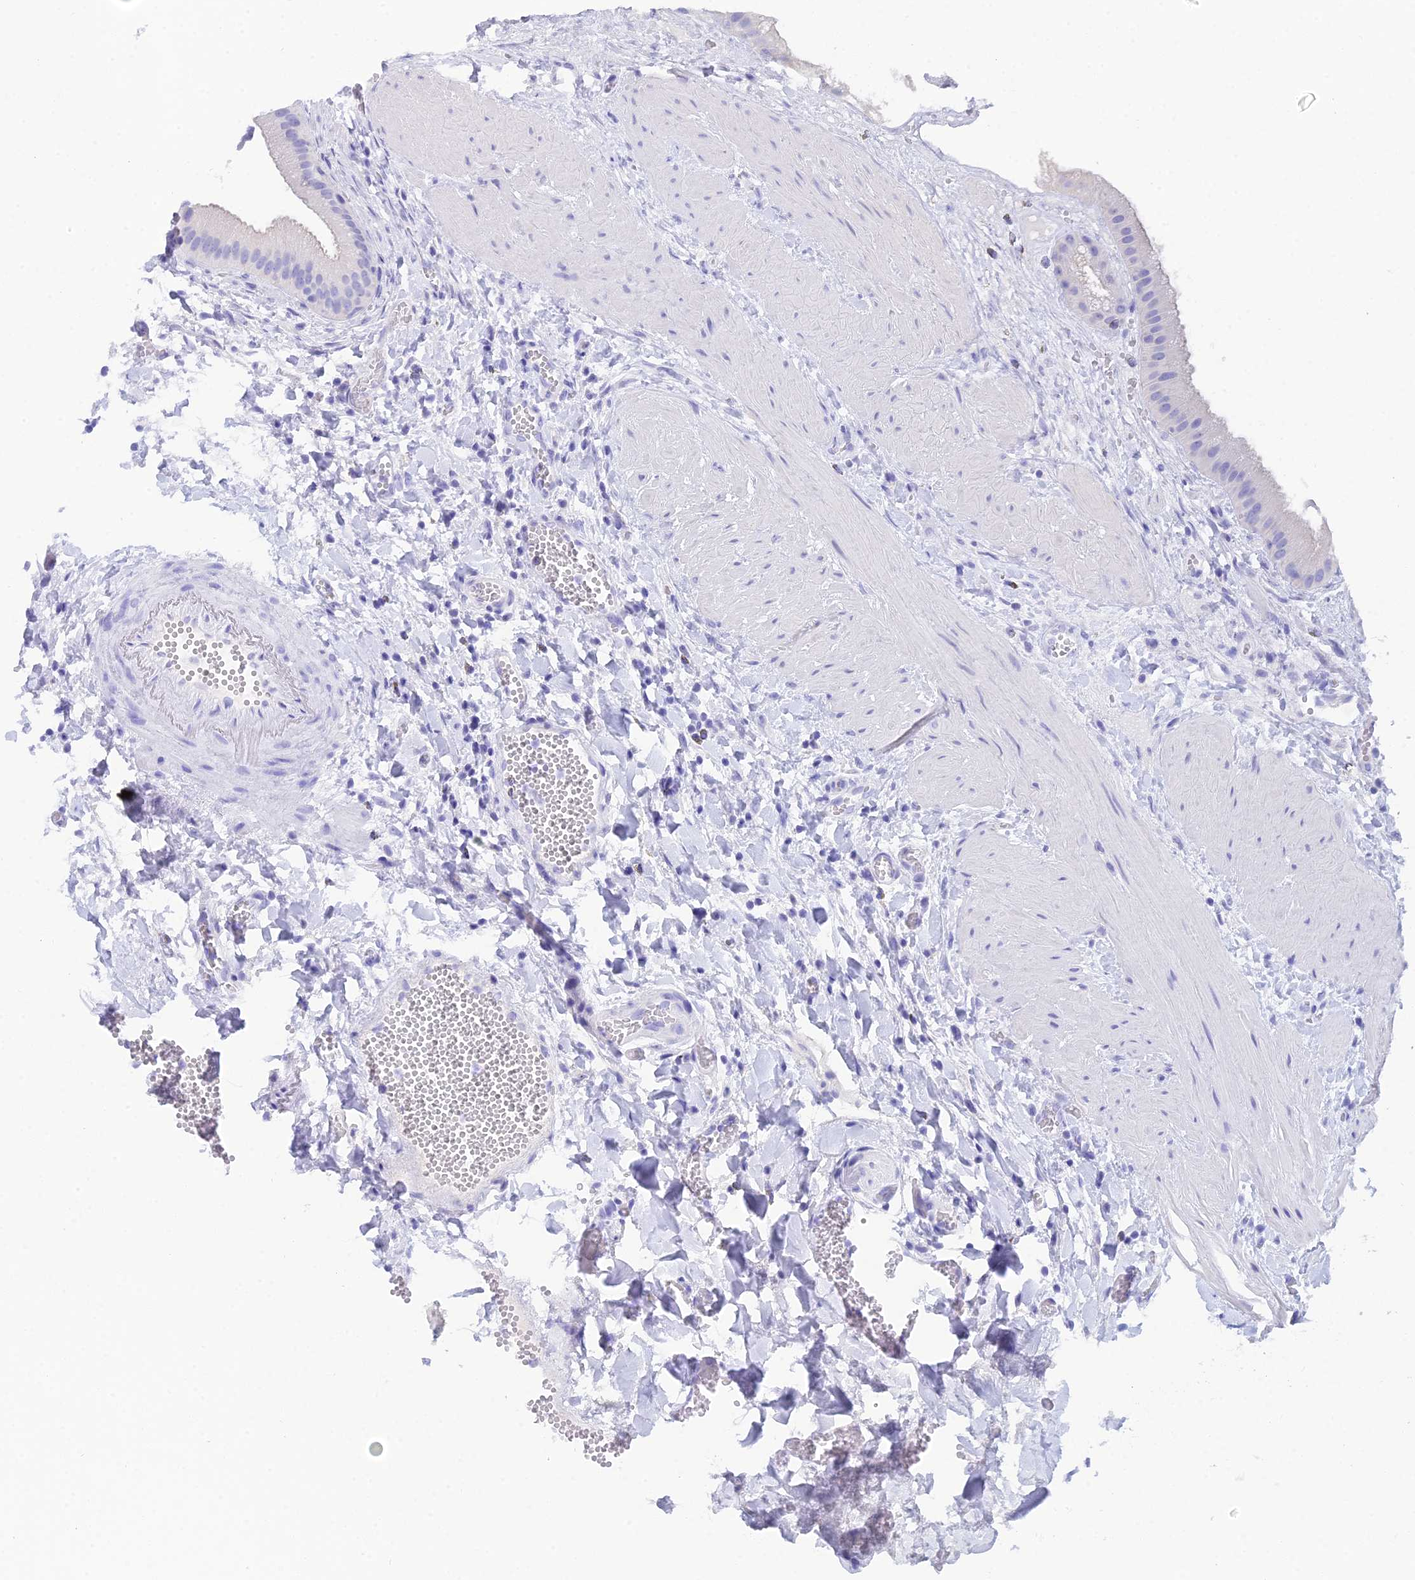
{"staining": {"intensity": "negative", "quantity": "none", "location": "none"}, "tissue": "gallbladder", "cell_type": "Glandular cells", "image_type": "normal", "snomed": [{"axis": "morphology", "description": "Normal tissue, NOS"}, {"axis": "topography", "description": "Gallbladder"}], "caption": "Immunohistochemistry (IHC) photomicrograph of normal human gallbladder stained for a protein (brown), which shows no positivity in glandular cells.", "gene": "REG1A", "patient": {"sex": "male", "age": 55}}